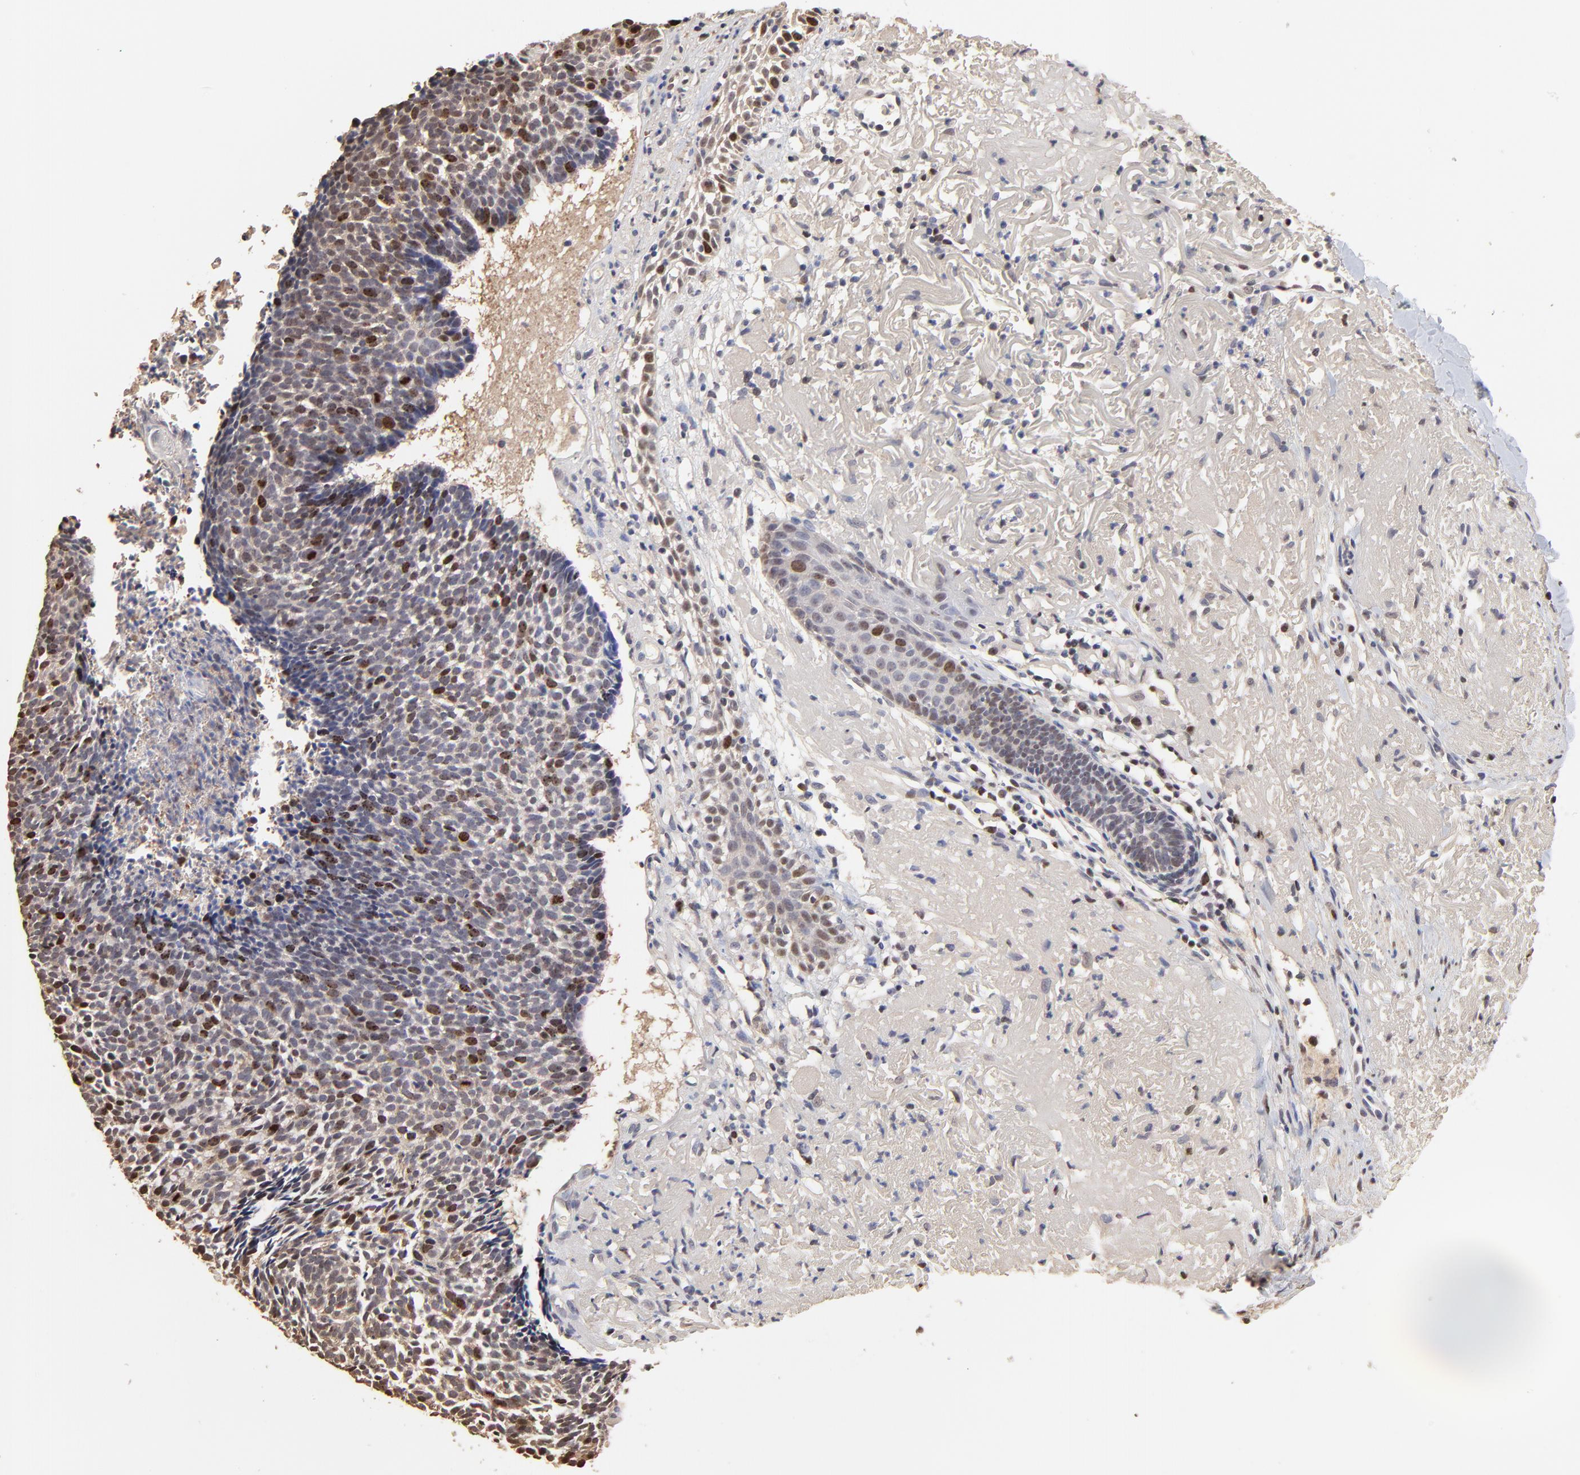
{"staining": {"intensity": "moderate", "quantity": "25%-75%", "location": "nuclear"}, "tissue": "skin cancer", "cell_type": "Tumor cells", "image_type": "cancer", "snomed": [{"axis": "morphology", "description": "Basal cell carcinoma"}, {"axis": "topography", "description": "Skin"}], "caption": "About 25%-75% of tumor cells in human skin basal cell carcinoma demonstrate moderate nuclear protein expression as visualized by brown immunohistochemical staining.", "gene": "BIRC5", "patient": {"sex": "female", "age": 87}}